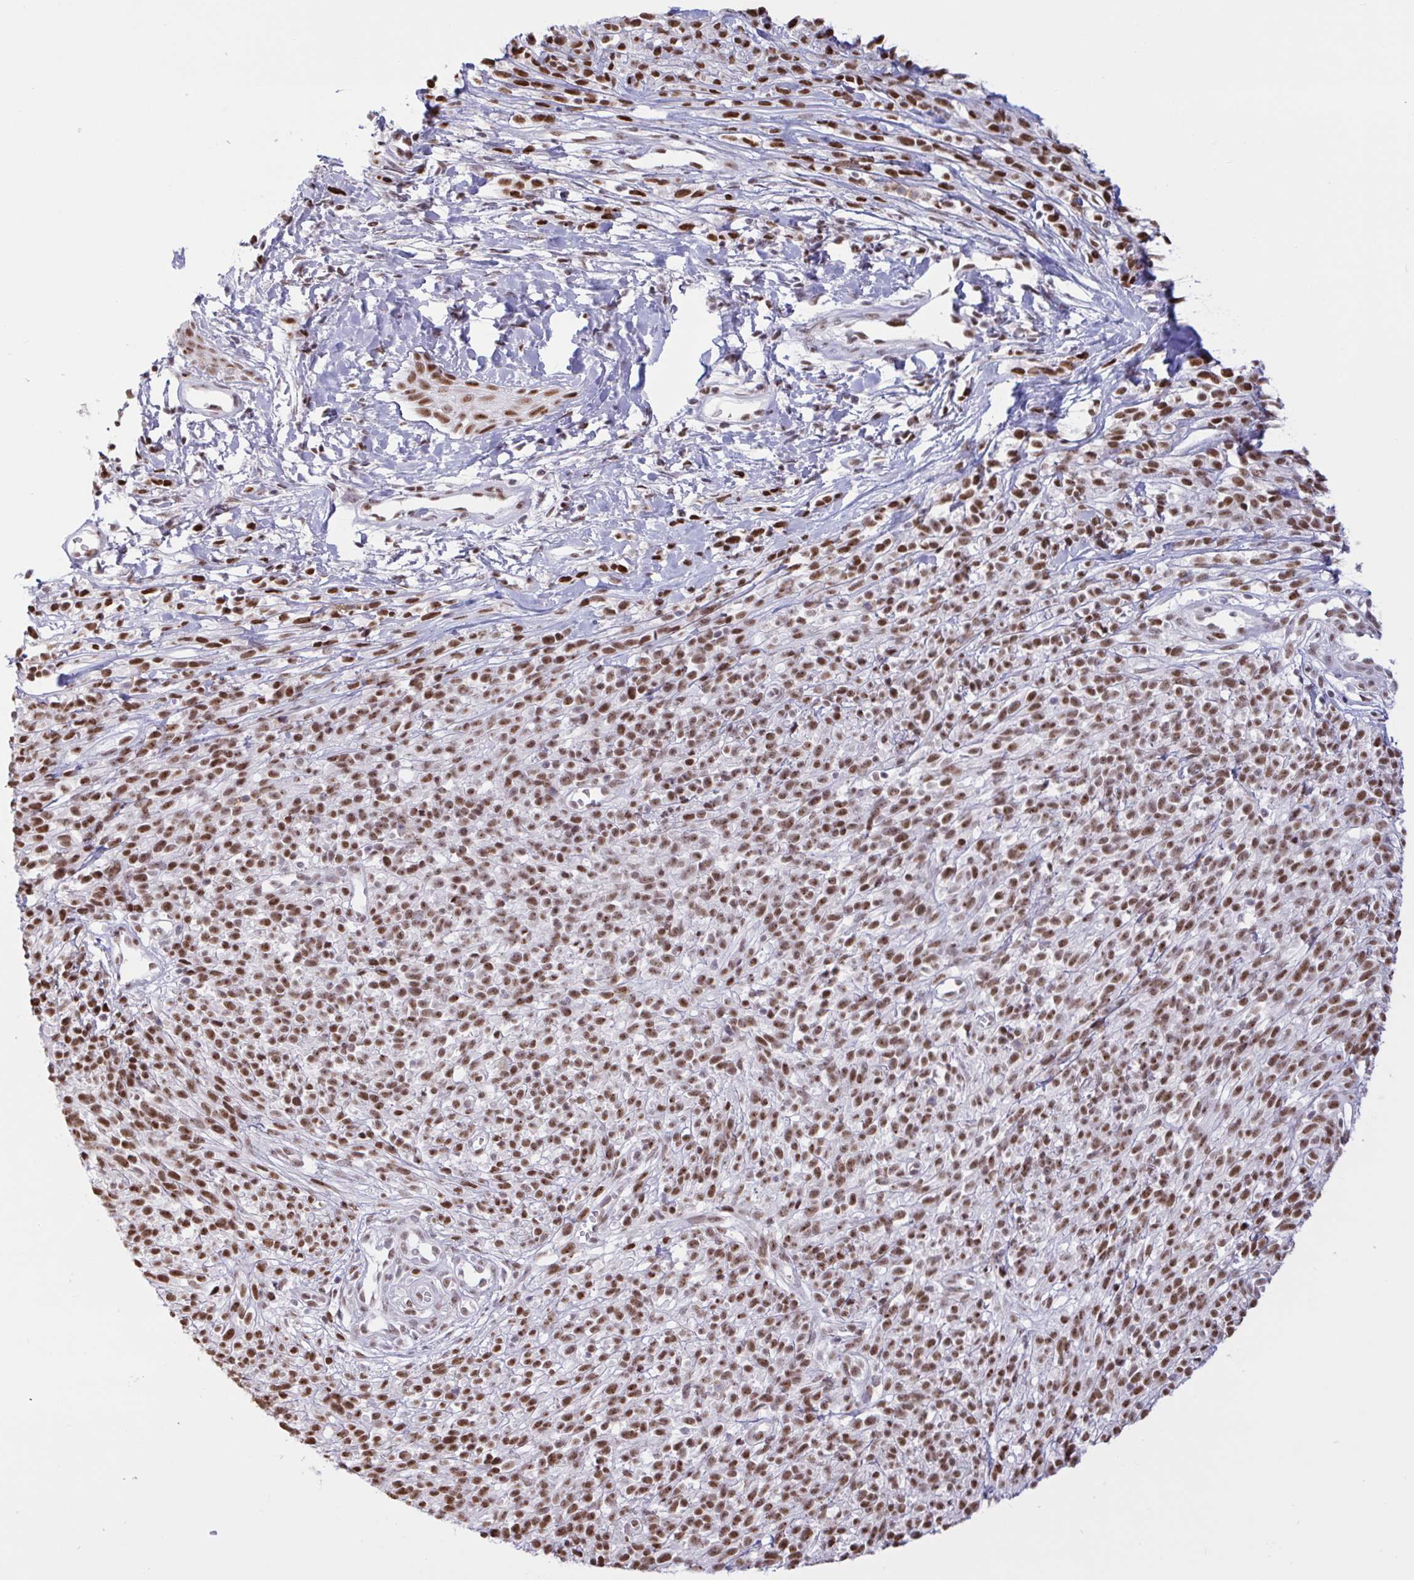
{"staining": {"intensity": "strong", "quantity": ">75%", "location": "nuclear"}, "tissue": "melanoma", "cell_type": "Tumor cells", "image_type": "cancer", "snomed": [{"axis": "morphology", "description": "Malignant melanoma, NOS"}, {"axis": "topography", "description": "Skin"}, {"axis": "topography", "description": "Skin of trunk"}], "caption": "A photomicrograph of human malignant melanoma stained for a protein shows strong nuclear brown staining in tumor cells. (DAB (3,3'-diaminobenzidine) IHC, brown staining for protein, blue staining for nuclei).", "gene": "CBFA2T2", "patient": {"sex": "male", "age": 74}}